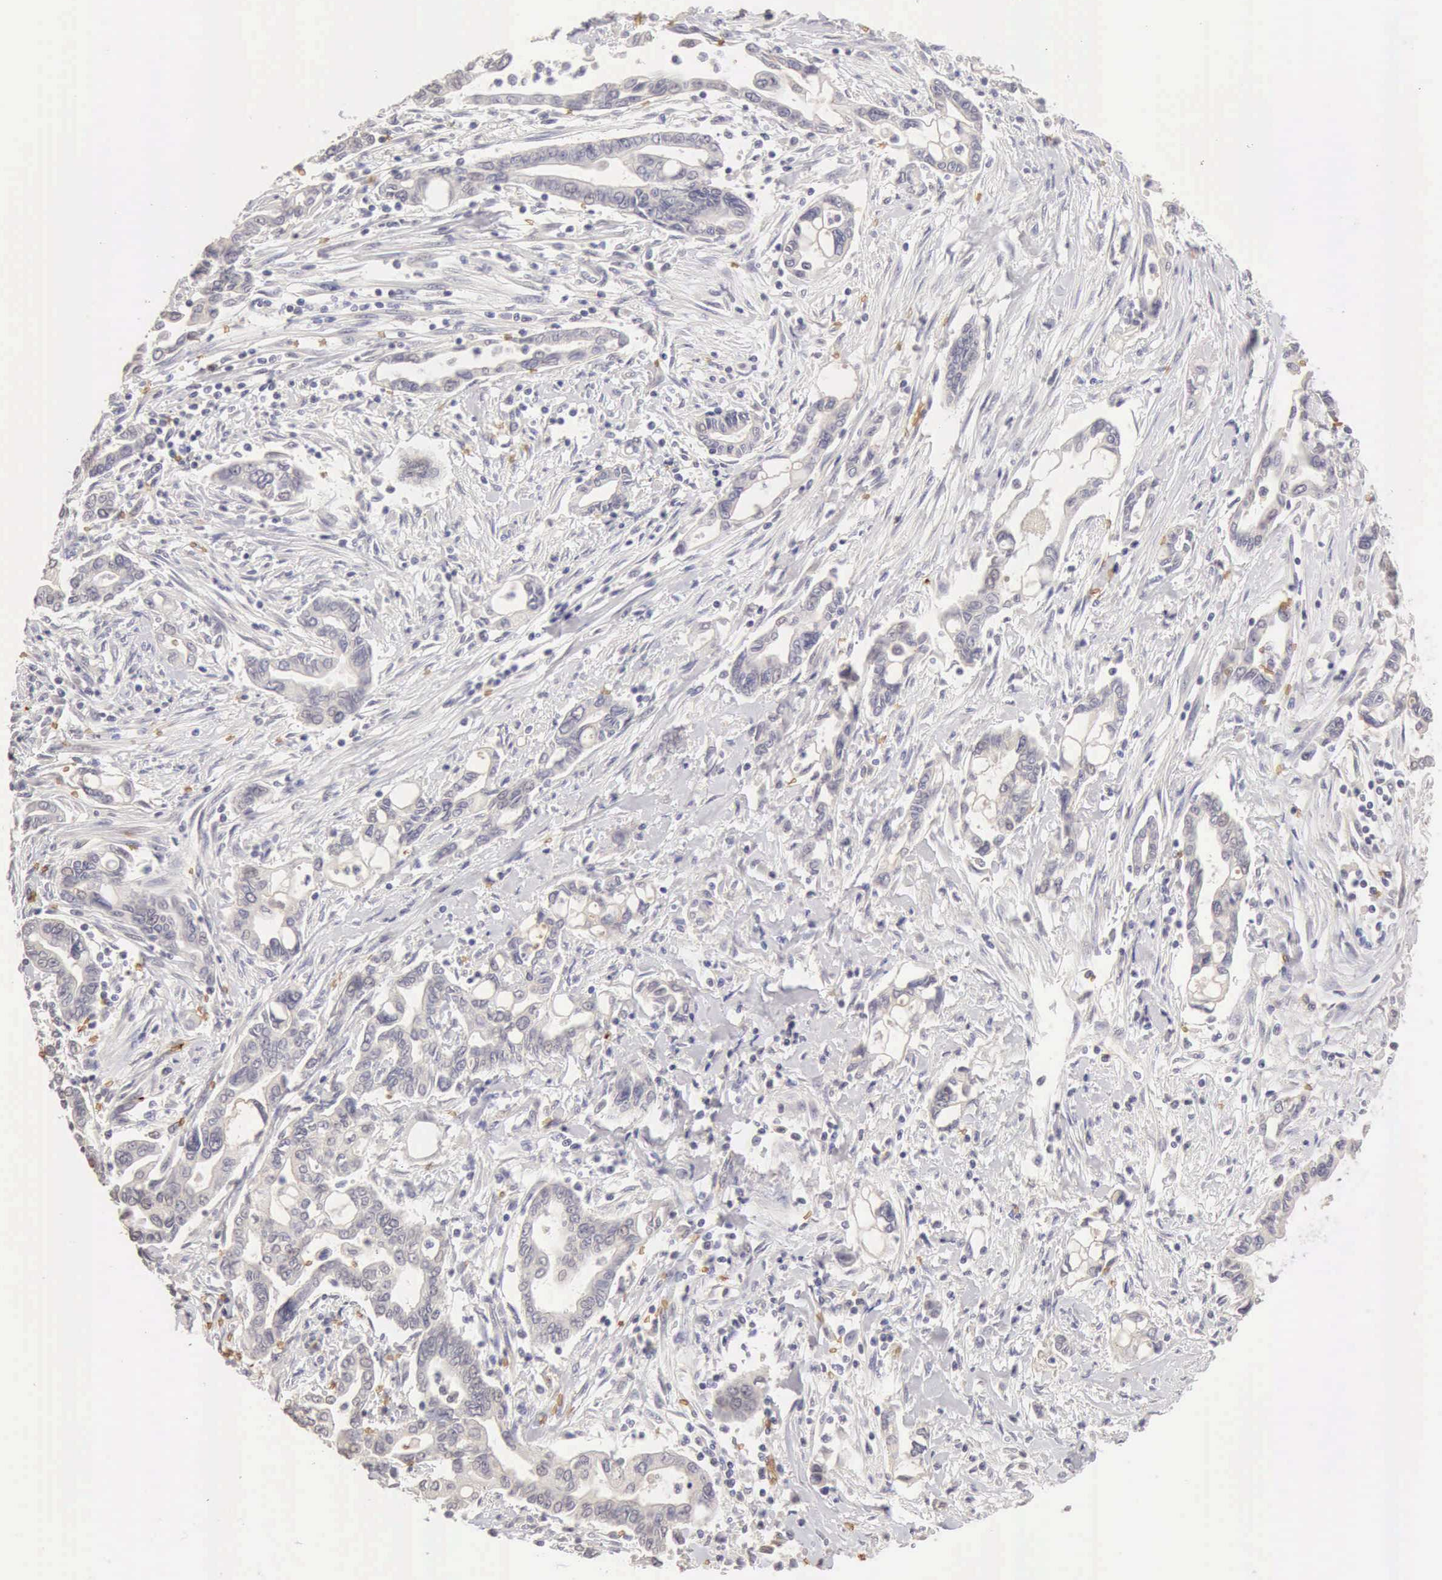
{"staining": {"intensity": "negative", "quantity": "none", "location": "none"}, "tissue": "pancreatic cancer", "cell_type": "Tumor cells", "image_type": "cancer", "snomed": [{"axis": "morphology", "description": "Adenocarcinoma, NOS"}, {"axis": "topography", "description": "Pancreas"}], "caption": "An IHC photomicrograph of pancreatic cancer (adenocarcinoma) is shown. There is no staining in tumor cells of pancreatic cancer (adenocarcinoma).", "gene": "CFI", "patient": {"sex": "female", "age": 57}}